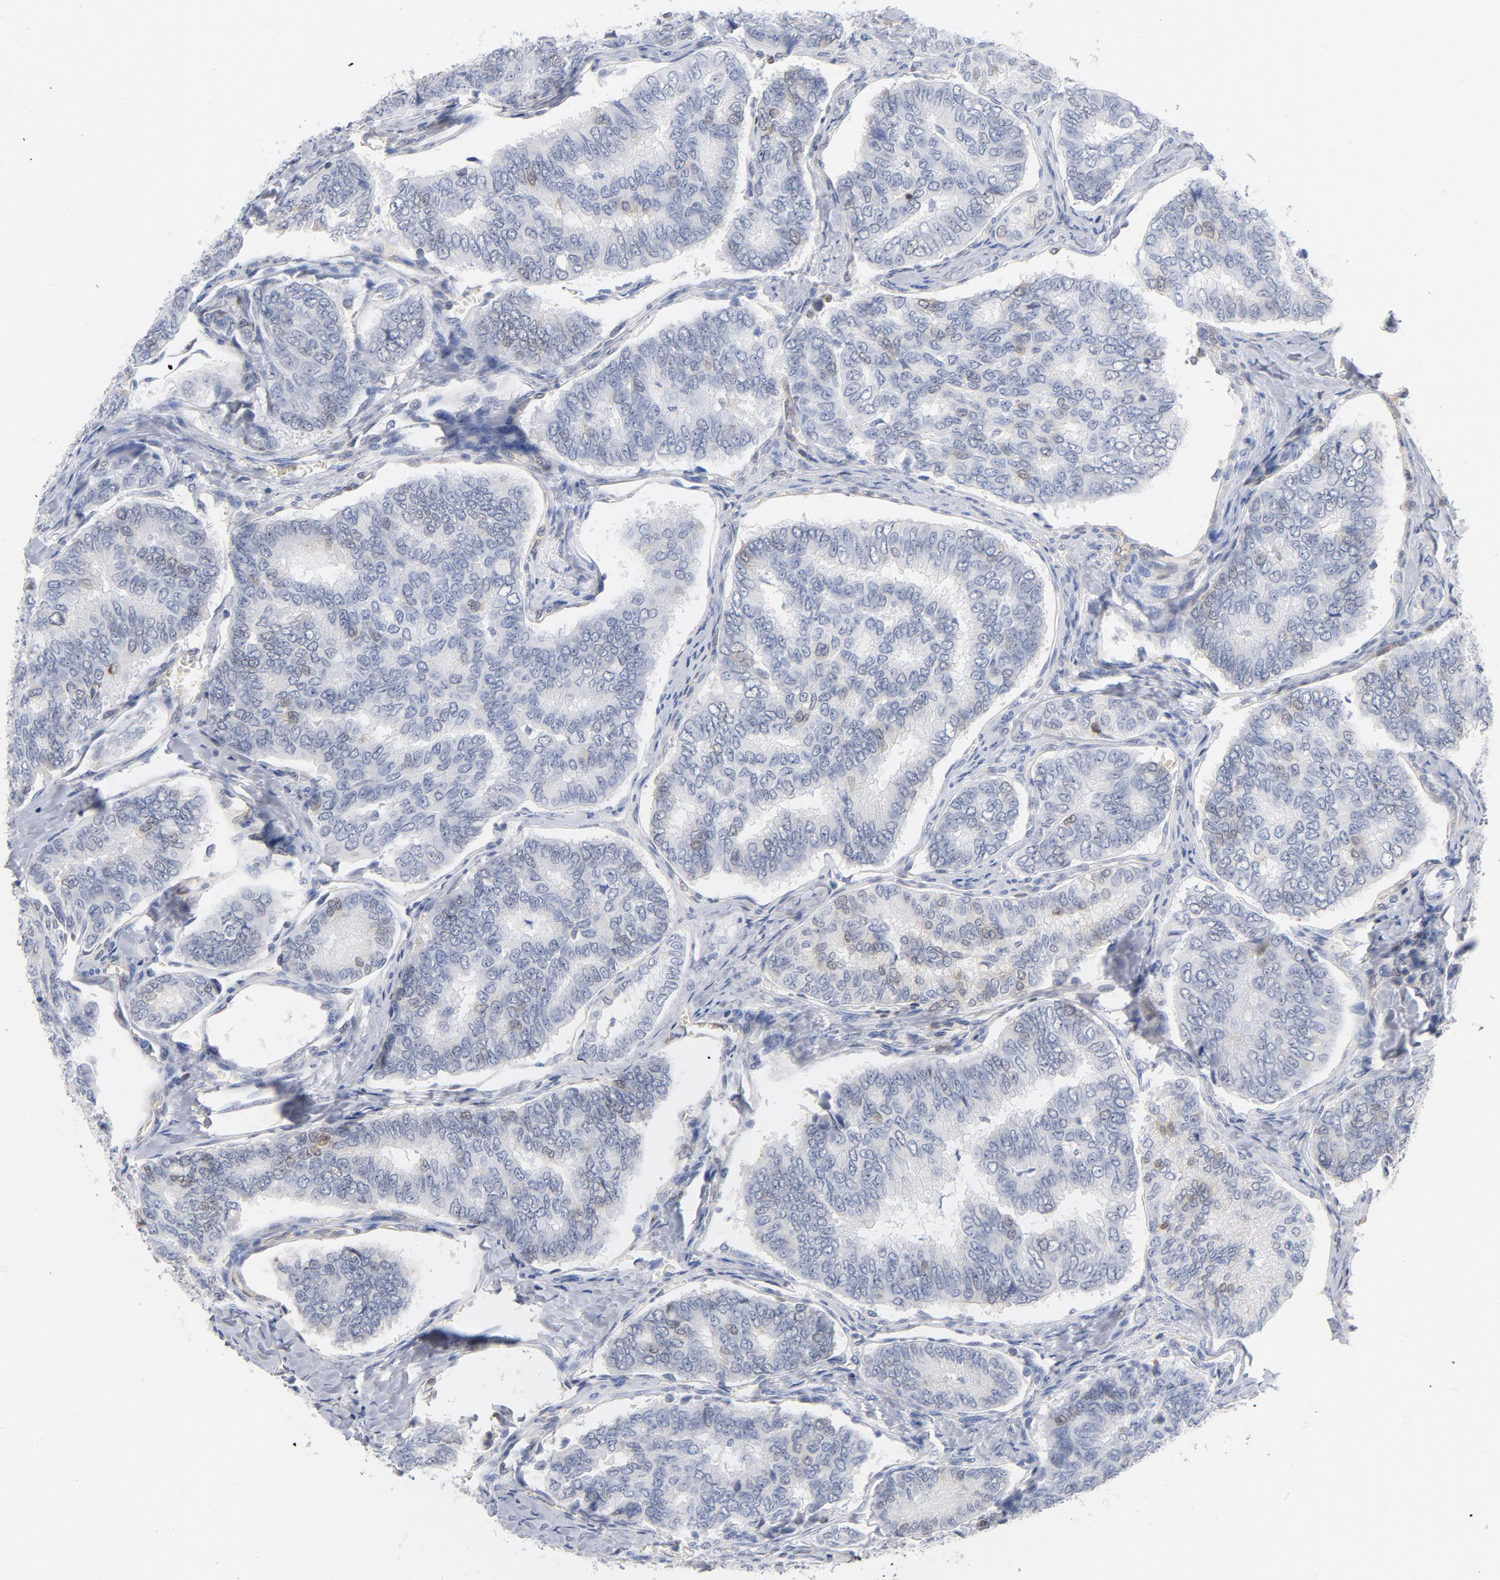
{"staining": {"intensity": "weak", "quantity": "<25%", "location": "nuclear"}, "tissue": "thyroid cancer", "cell_type": "Tumor cells", "image_type": "cancer", "snomed": [{"axis": "morphology", "description": "Papillary adenocarcinoma, NOS"}, {"axis": "topography", "description": "Thyroid gland"}], "caption": "Tumor cells show no significant protein positivity in thyroid papillary adenocarcinoma.", "gene": "CDKN1B", "patient": {"sex": "female", "age": 35}}